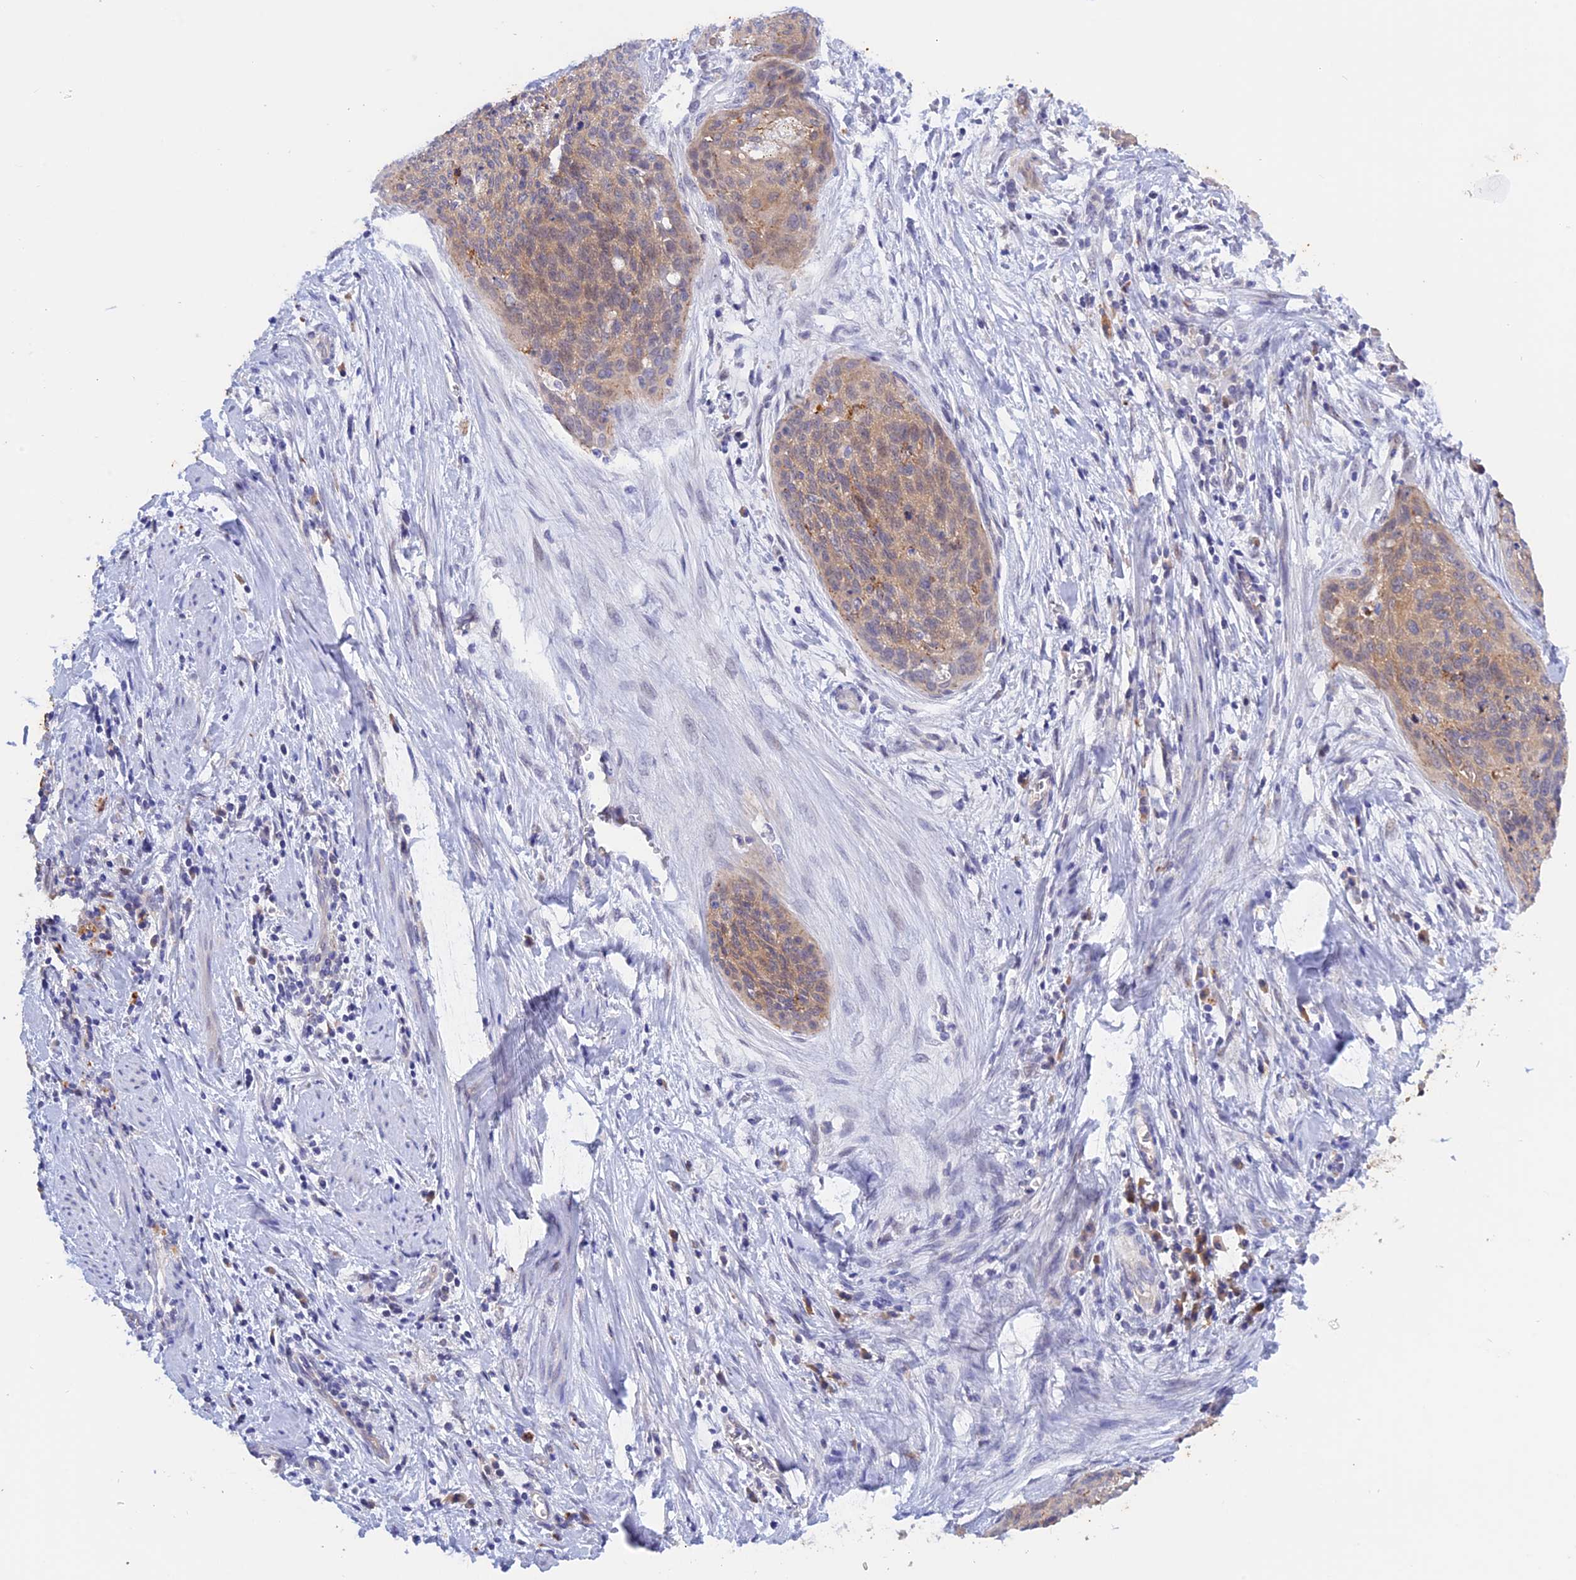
{"staining": {"intensity": "weak", "quantity": "25%-75%", "location": "cytoplasmic/membranous"}, "tissue": "cervical cancer", "cell_type": "Tumor cells", "image_type": "cancer", "snomed": [{"axis": "morphology", "description": "Squamous cell carcinoma, NOS"}, {"axis": "topography", "description": "Cervix"}], "caption": "Immunohistochemical staining of human cervical cancer reveals weak cytoplasmic/membranous protein positivity in about 25%-75% of tumor cells.", "gene": "GK5", "patient": {"sex": "female", "age": 55}}